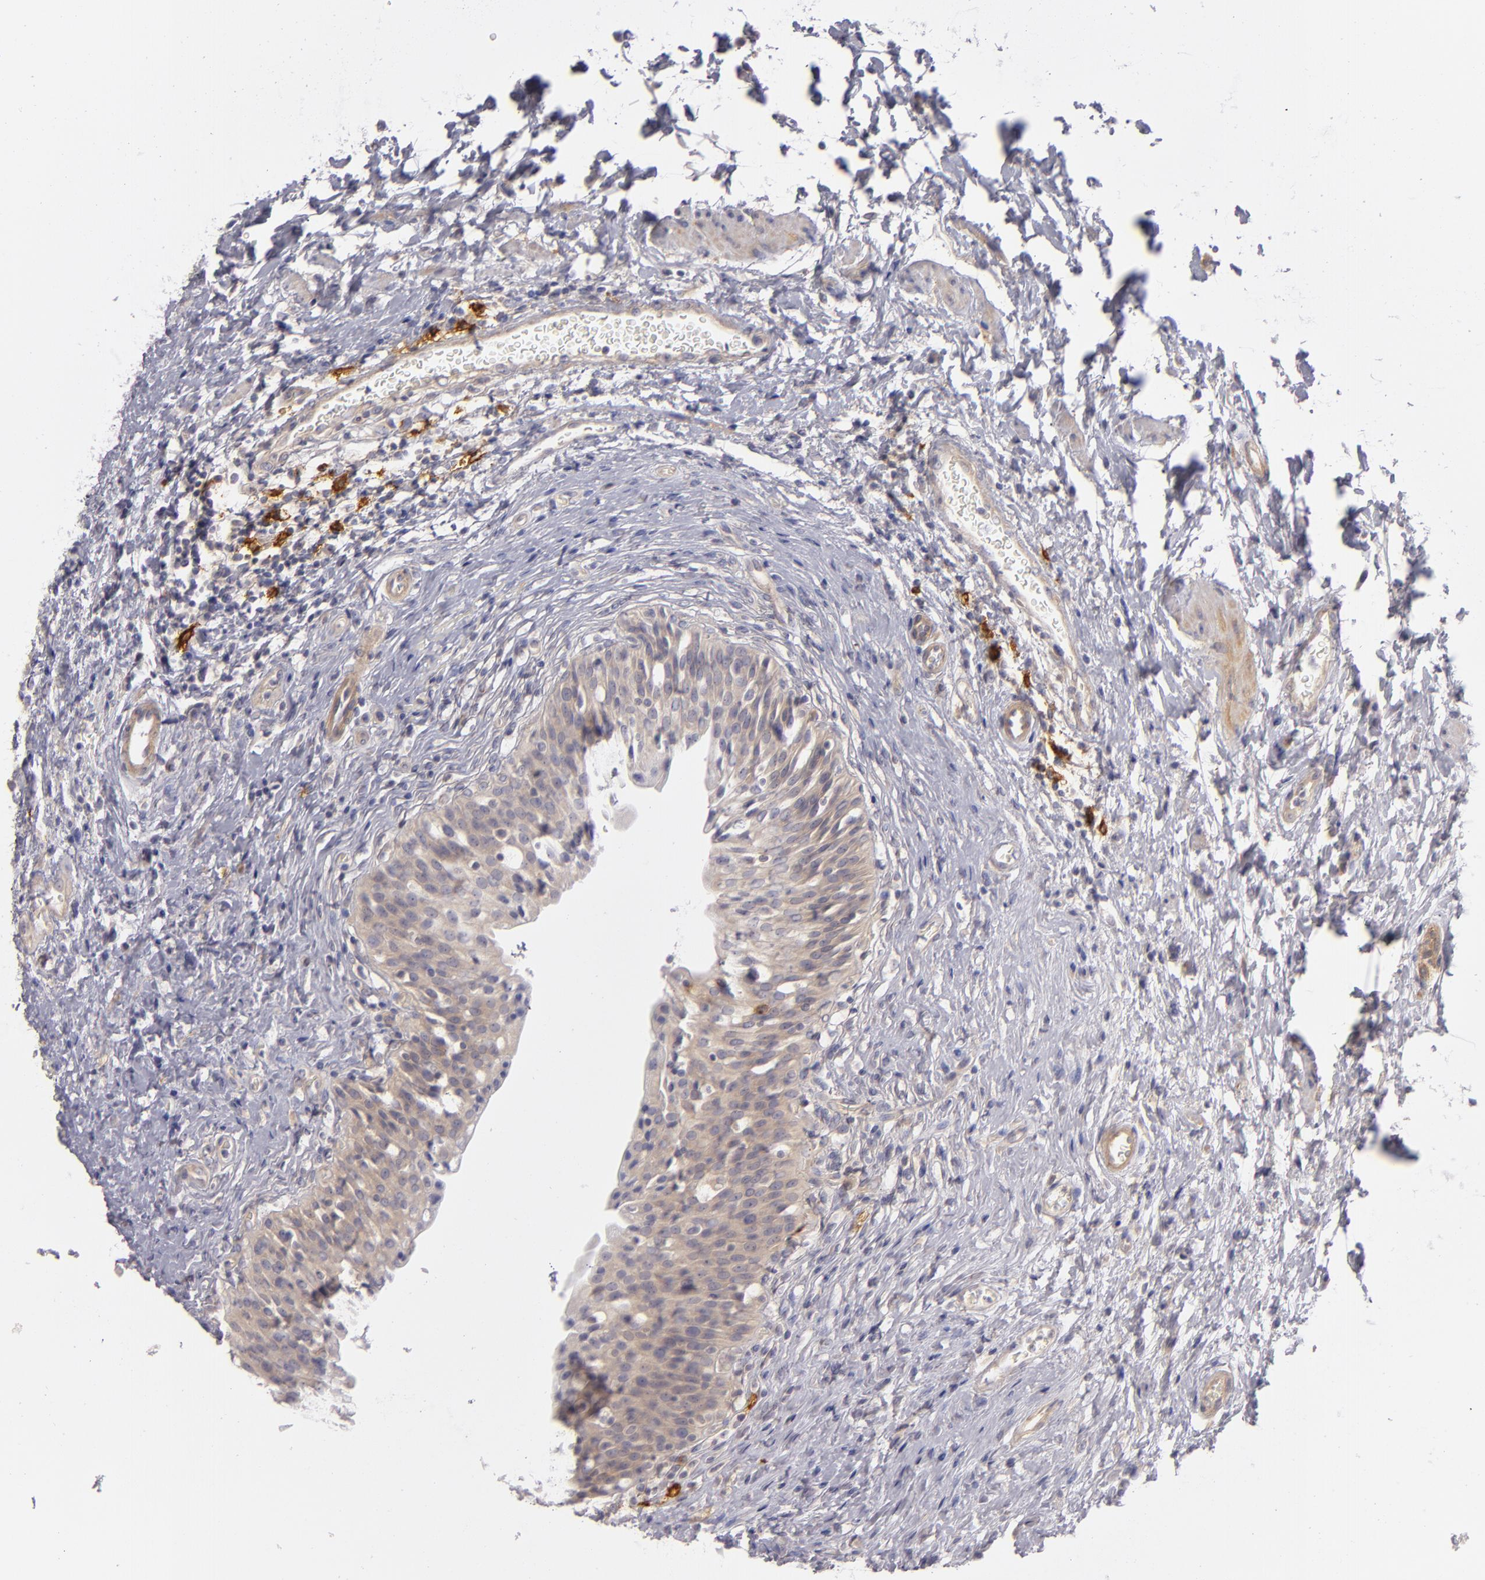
{"staining": {"intensity": "weak", "quantity": "25%-75%", "location": "cytoplasmic/membranous"}, "tissue": "urinary bladder", "cell_type": "Urothelial cells", "image_type": "normal", "snomed": [{"axis": "morphology", "description": "Normal tissue, NOS"}, {"axis": "topography", "description": "Urinary bladder"}], "caption": "Immunohistochemical staining of unremarkable urinary bladder displays weak cytoplasmic/membranous protein positivity in about 25%-75% of urothelial cells.", "gene": "CD83", "patient": {"sex": "male", "age": 51}}